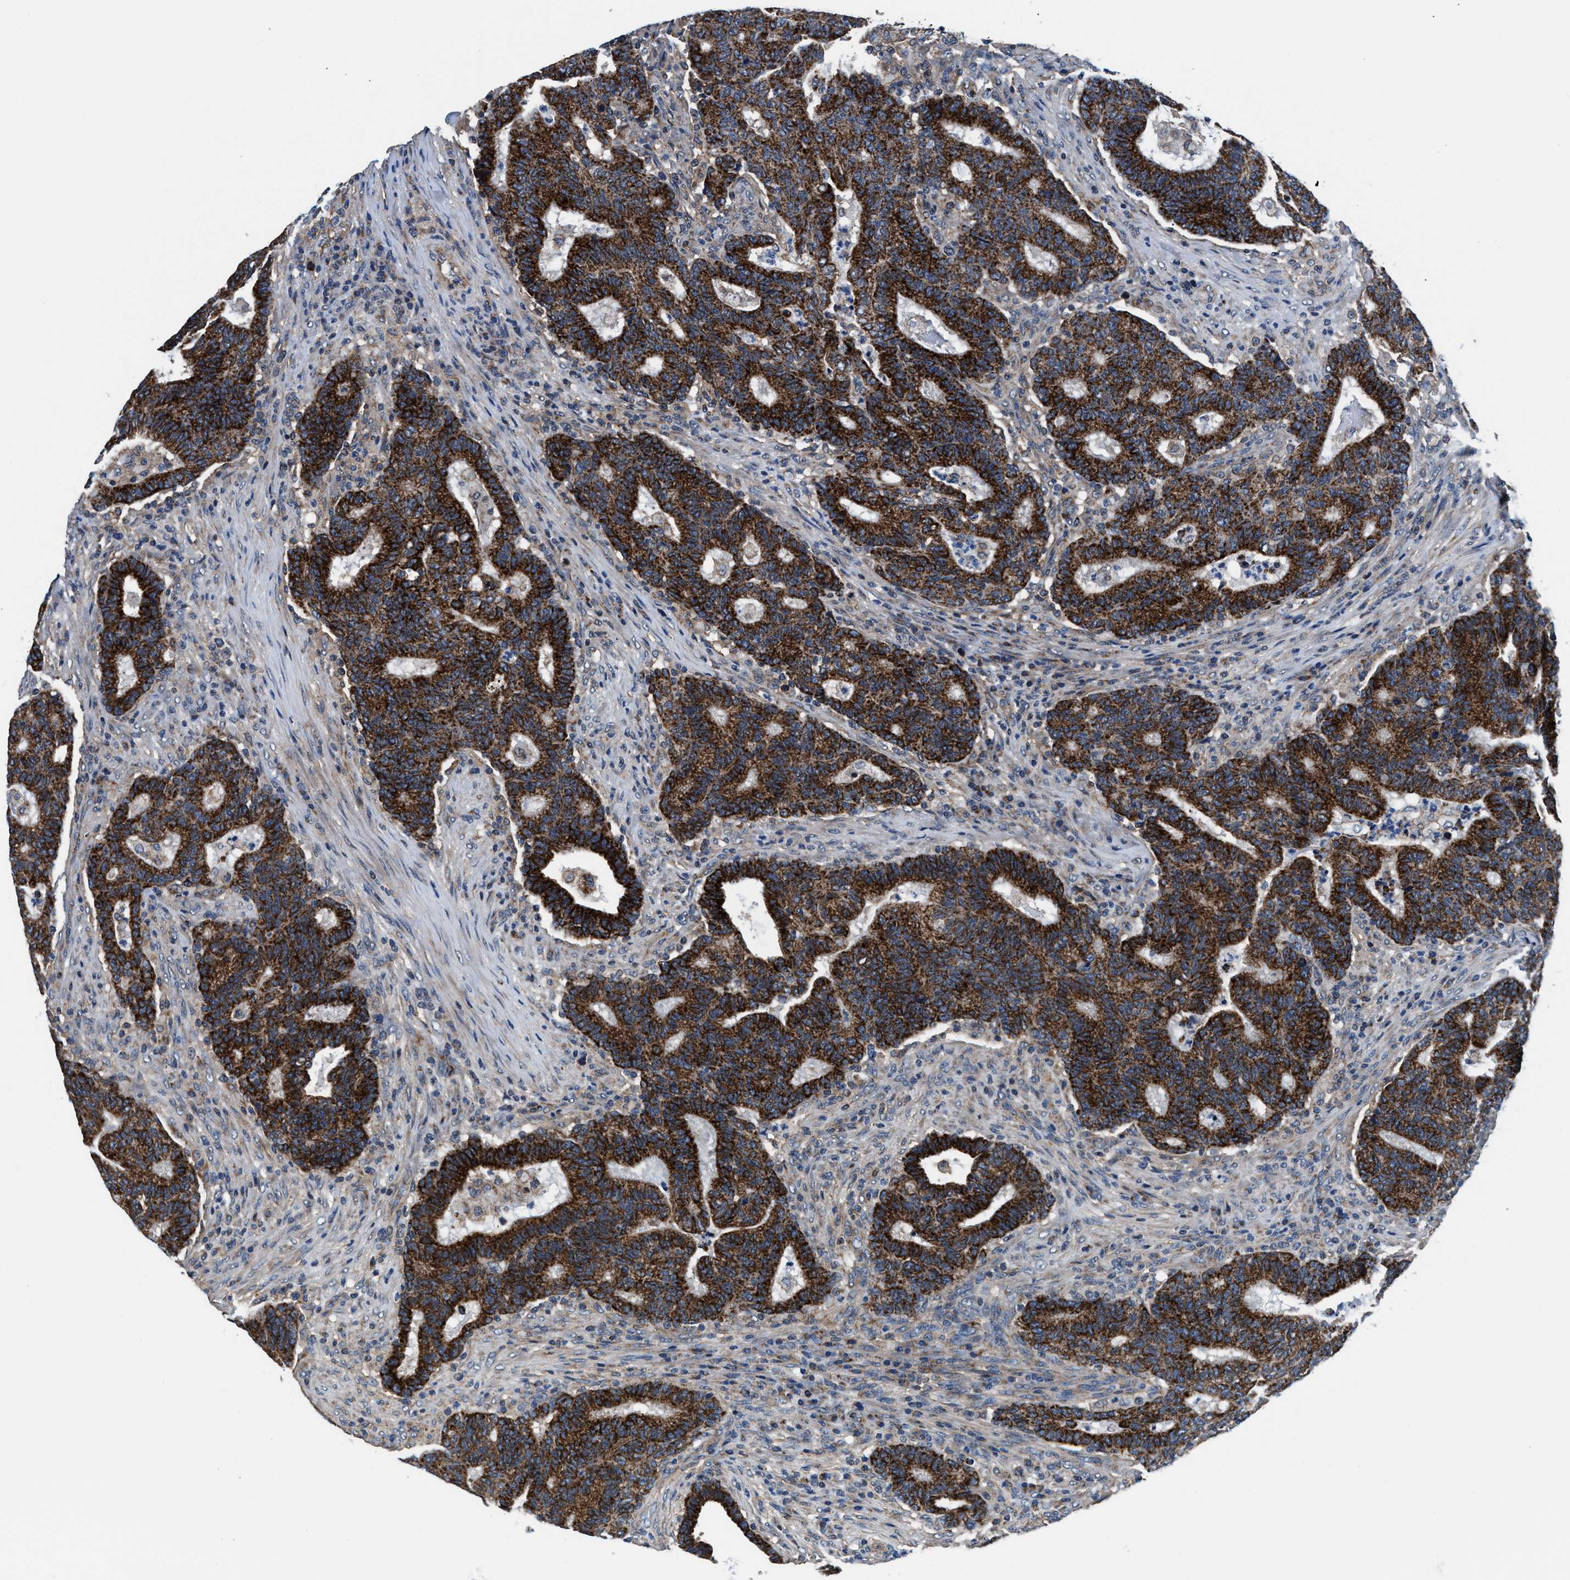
{"staining": {"intensity": "strong", "quantity": ">75%", "location": "cytoplasmic/membranous"}, "tissue": "colorectal cancer", "cell_type": "Tumor cells", "image_type": "cancer", "snomed": [{"axis": "morphology", "description": "Adenocarcinoma, NOS"}, {"axis": "topography", "description": "Colon"}], "caption": "Strong cytoplasmic/membranous positivity is identified in approximately >75% of tumor cells in colorectal adenocarcinoma. Ihc stains the protein of interest in brown and the nuclei are stained blue.", "gene": "NKTR", "patient": {"sex": "female", "age": 75}}